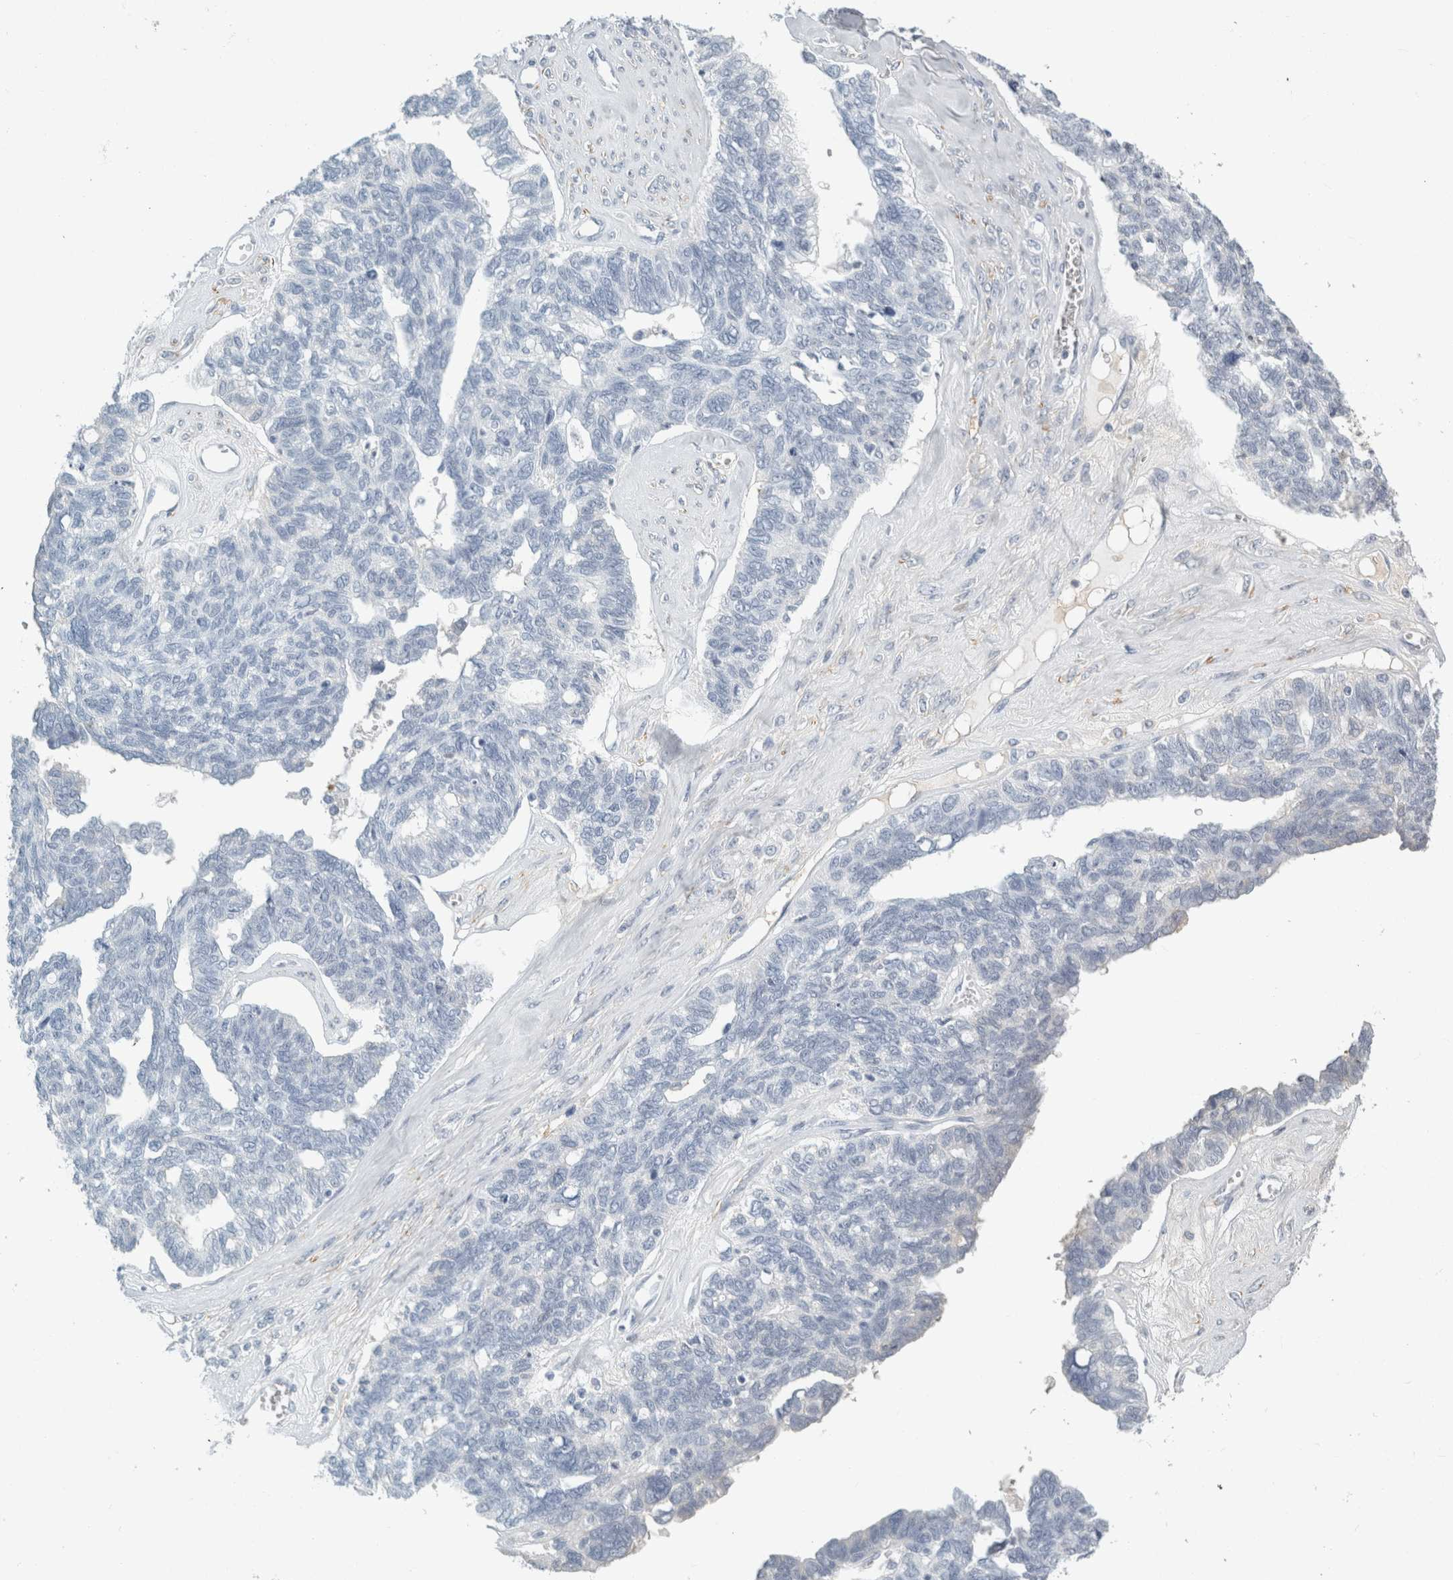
{"staining": {"intensity": "negative", "quantity": "none", "location": "none"}, "tissue": "ovarian cancer", "cell_type": "Tumor cells", "image_type": "cancer", "snomed": [{"axis": "morphology", "description": "Cystadenocarcinoma, serous, NOS"}, {"axis": "topography", "description": "Ovary"}], "caption": "A histopathology image of ovarian cancer stained for a protein displays no brown staining in tumor cells. (DAB (3,3'-diaminobenzidine) IHC, high magnification).", "gene": "TSPAN8", "patient": {"sex": "female", "age": 79}}